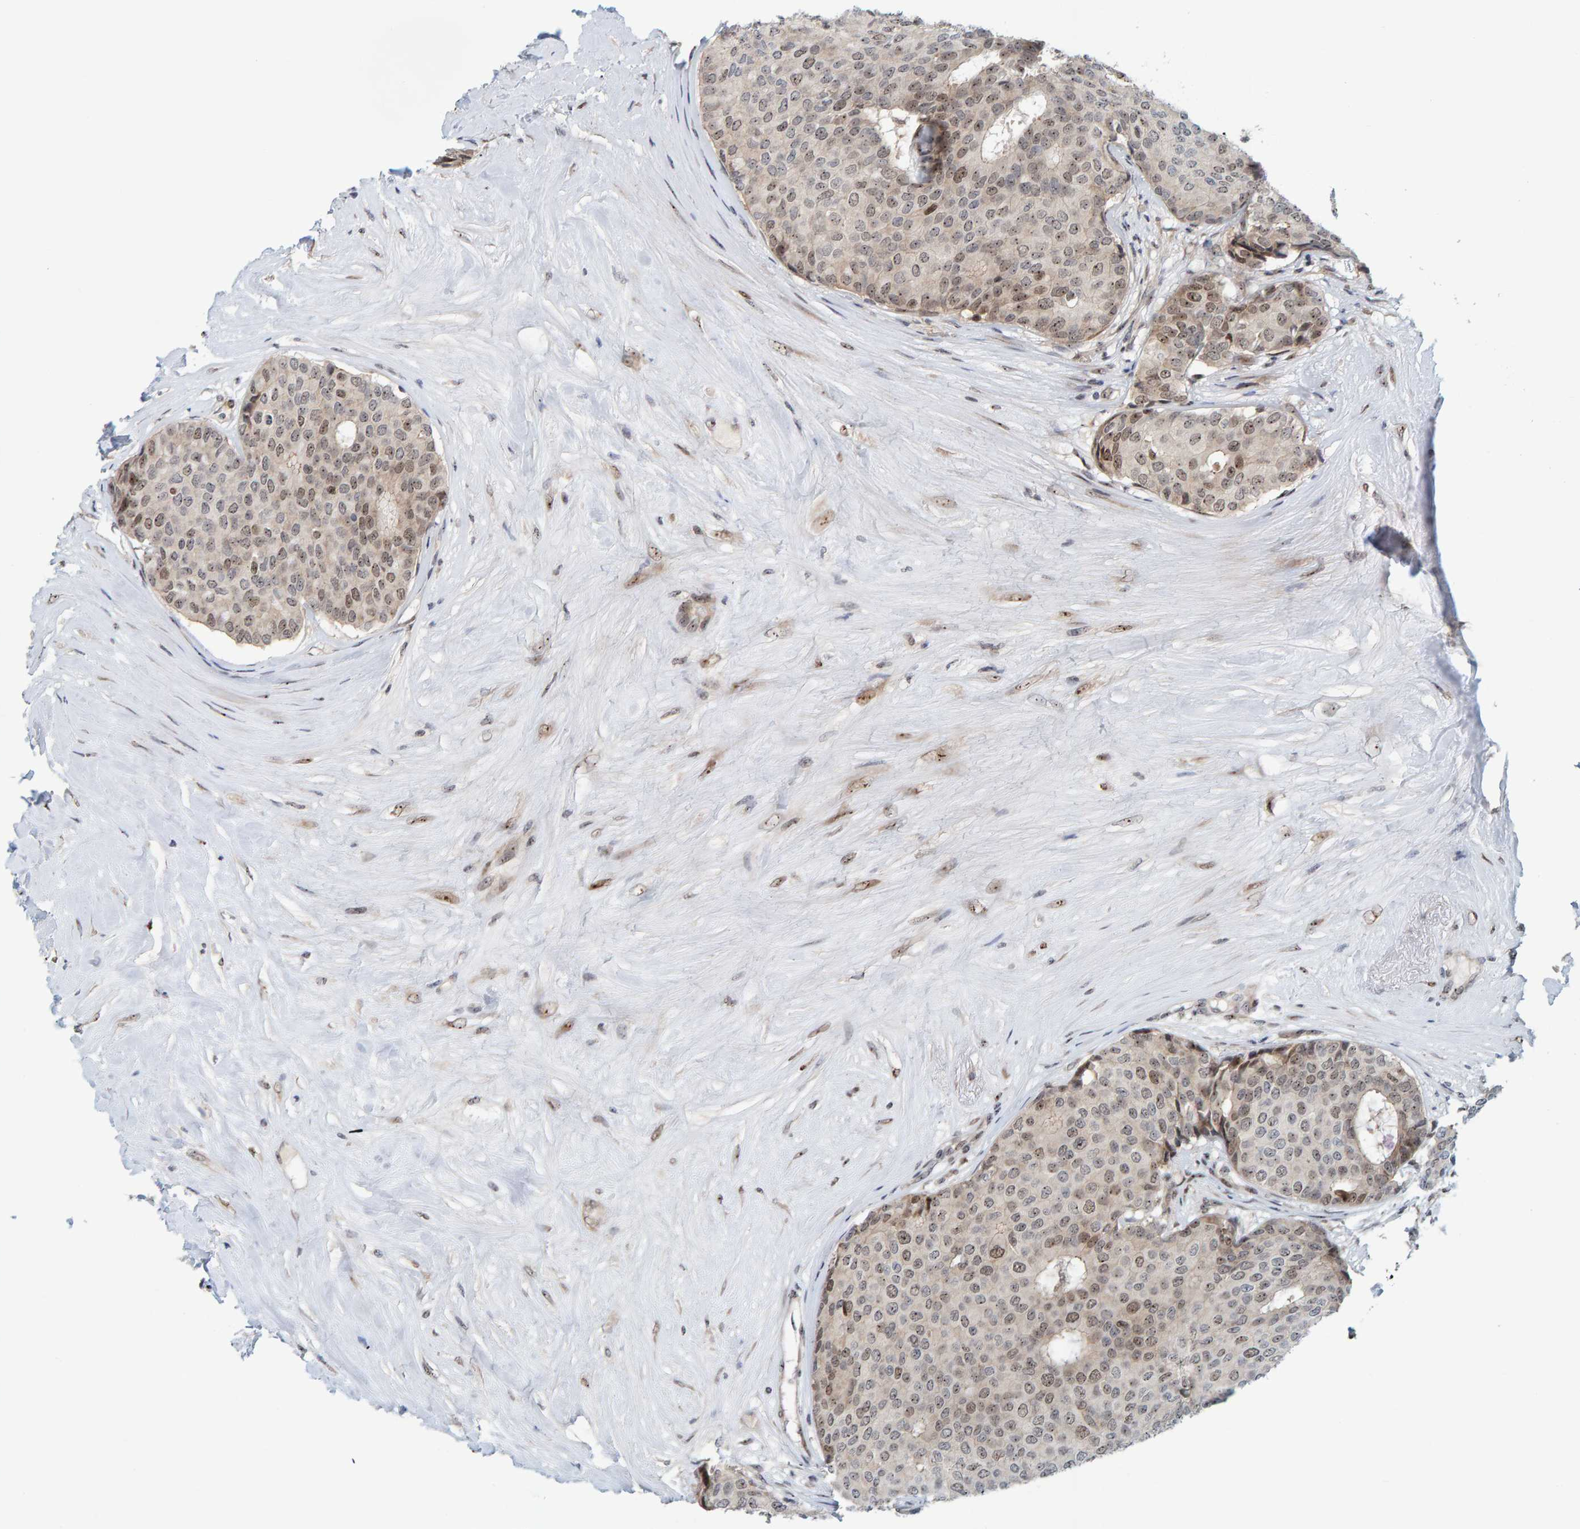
{"staining": {"intensity": "weak", "quantity": ">75%", "location": "nuclear"}, "tissue": "breast cancer", "cell_type": "Tumor cells", "image_type": "cancer", "snomed": [{"axis": "morphology", "description": "Duct carcinoma"}, {"axis": "topography", "description": "Breast"}], "caption": "A histopathology image of intraductal carcinoma (breast) stained for a protein demonstrates weak nuclear brown staining in tumor cells.", "gene": "POLR1E", "patient": {"sex": "female", "age": 75}}